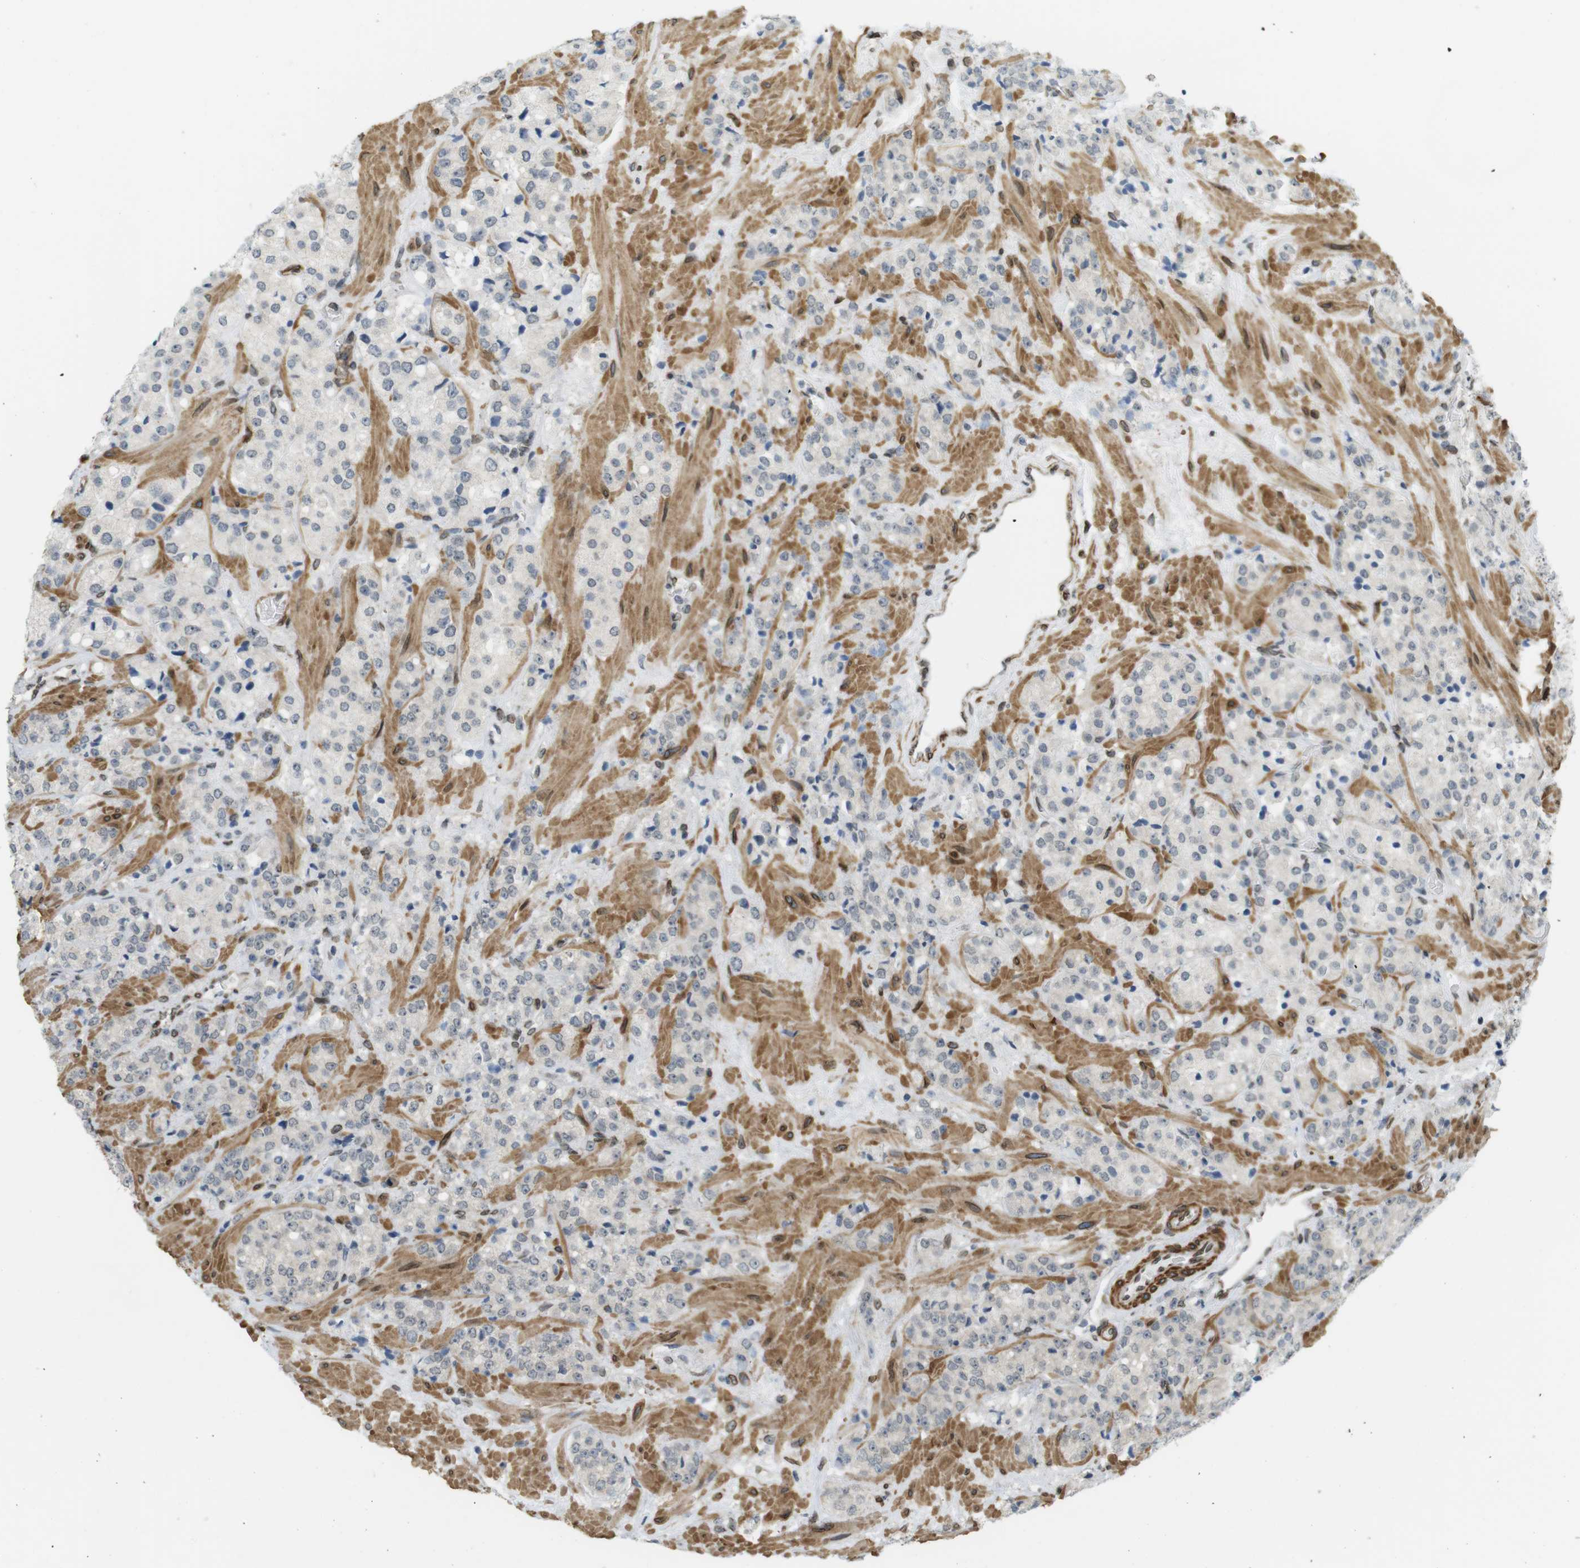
{"staining": {"intensity": "negative", "quantity": "none", "location": "none"}, "tissue": "prostate cancer", "cell_type": "Tumor cells", "image_type": "cancer", "snomed": [{"axis": "morphology", "description": "Adenocarcinoma, High grade"}, {"axis": "topography", "description": "Prostate"}], "caption": "Immunohistochemistry (IHC) of prostate cancer demonstrates no positivity in tumor cells.", "gene": "ARL6IP6", "patient": {"sex": "male", "age": 64}}